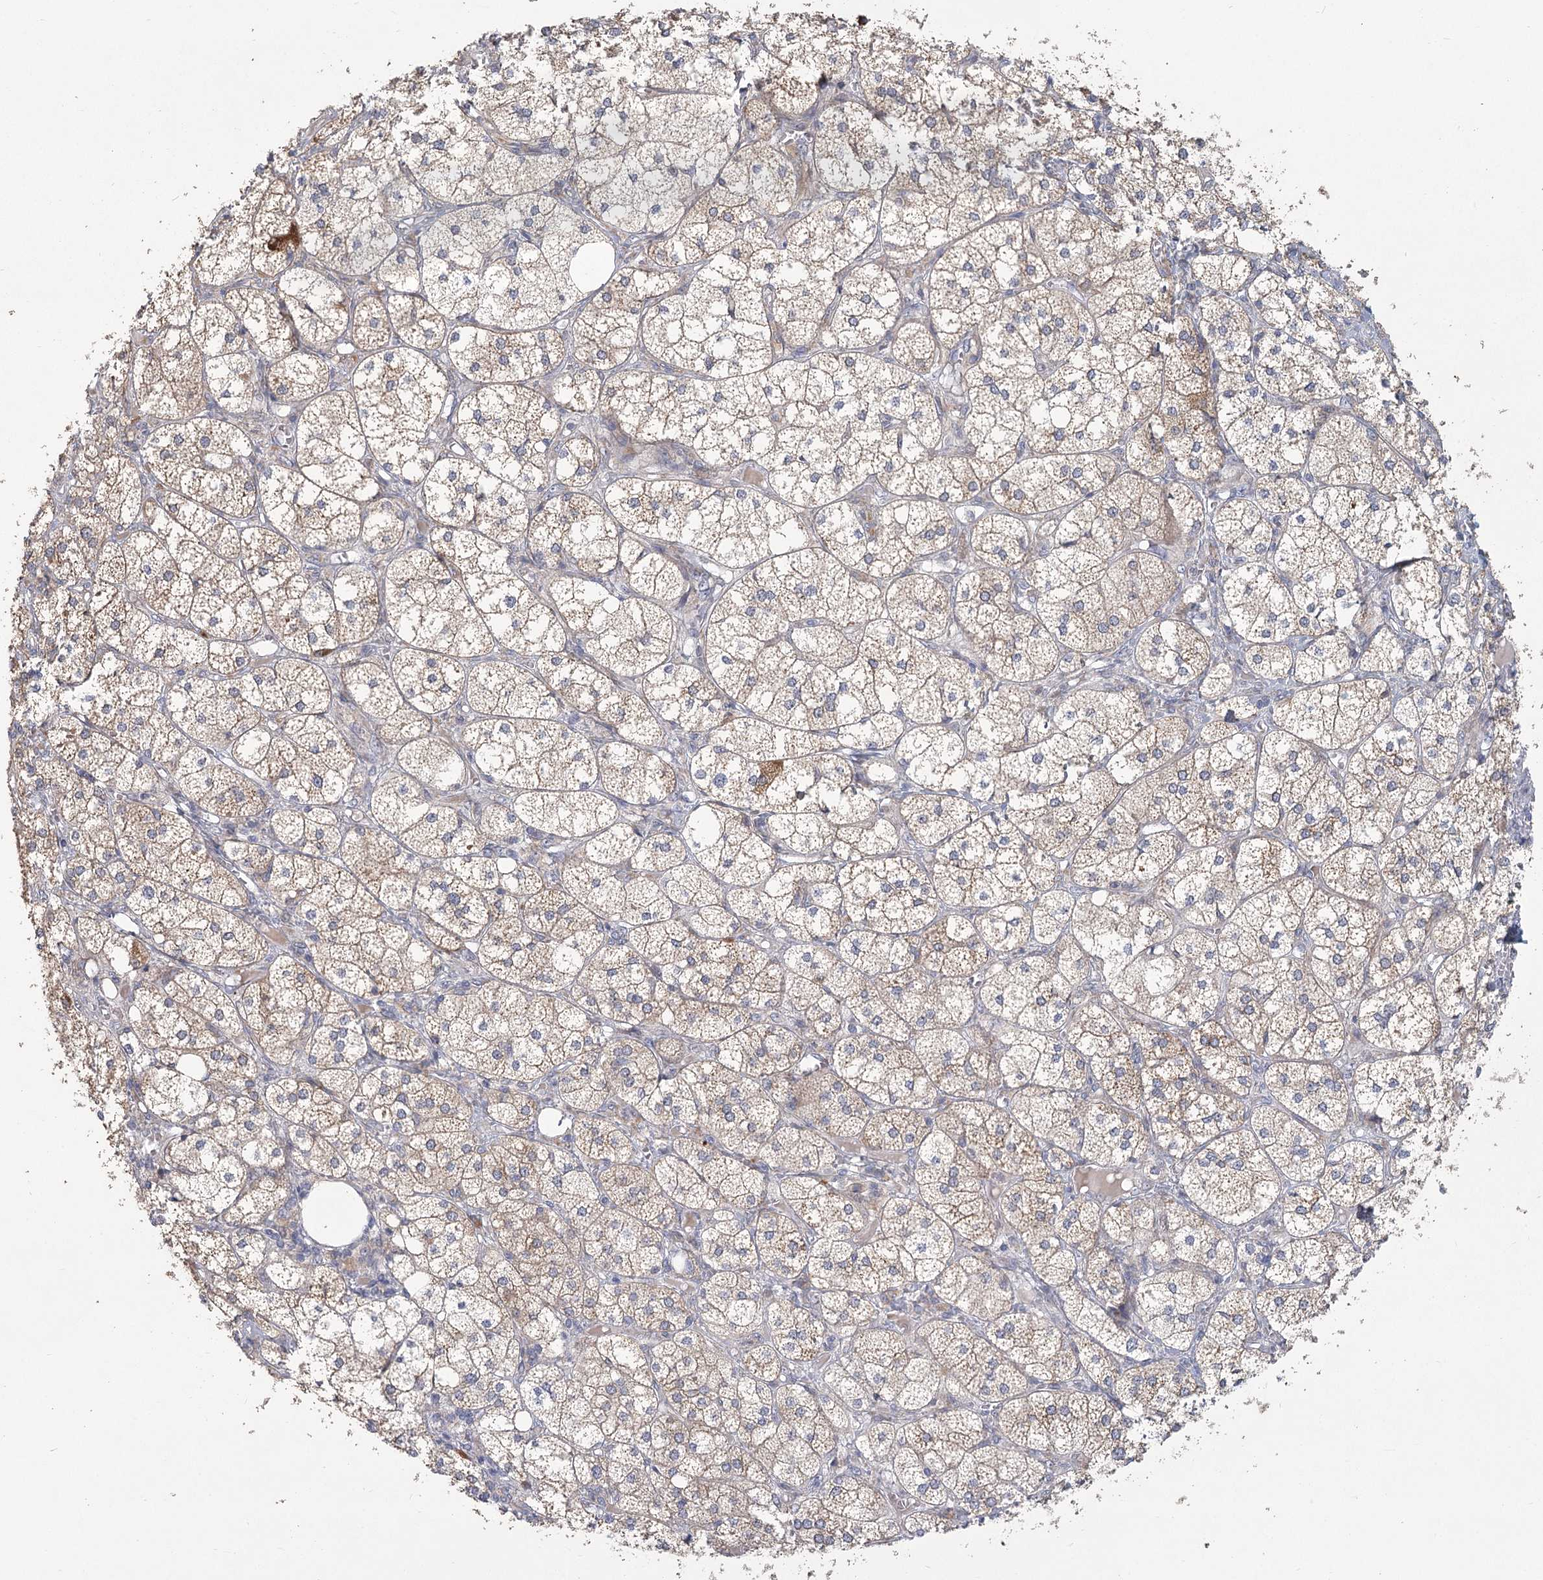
{"staining": {"intensity": "moderate", "quantity": ">75%", "location": "cytoplasmic/membranous"}, "tissue": "adrenal gland", "cell_type": "Glandular cells", "image_type": "normal", "snomed": [{"axis": "morphology", "description": "Normal tissue, NOS"}, {"axis": "topography", "description": "Adrenal gland"}], "caption": "Immunohistochemistry (IHC) micrograph of benign adrenal gland stained for a protein (brown), which exhibits medium levels of moderate cytoplasmic/membranous positivity in about >75% of glandular cells.", "gene": "CNTLN", "patient": {"sex": "female", "age": 61}}